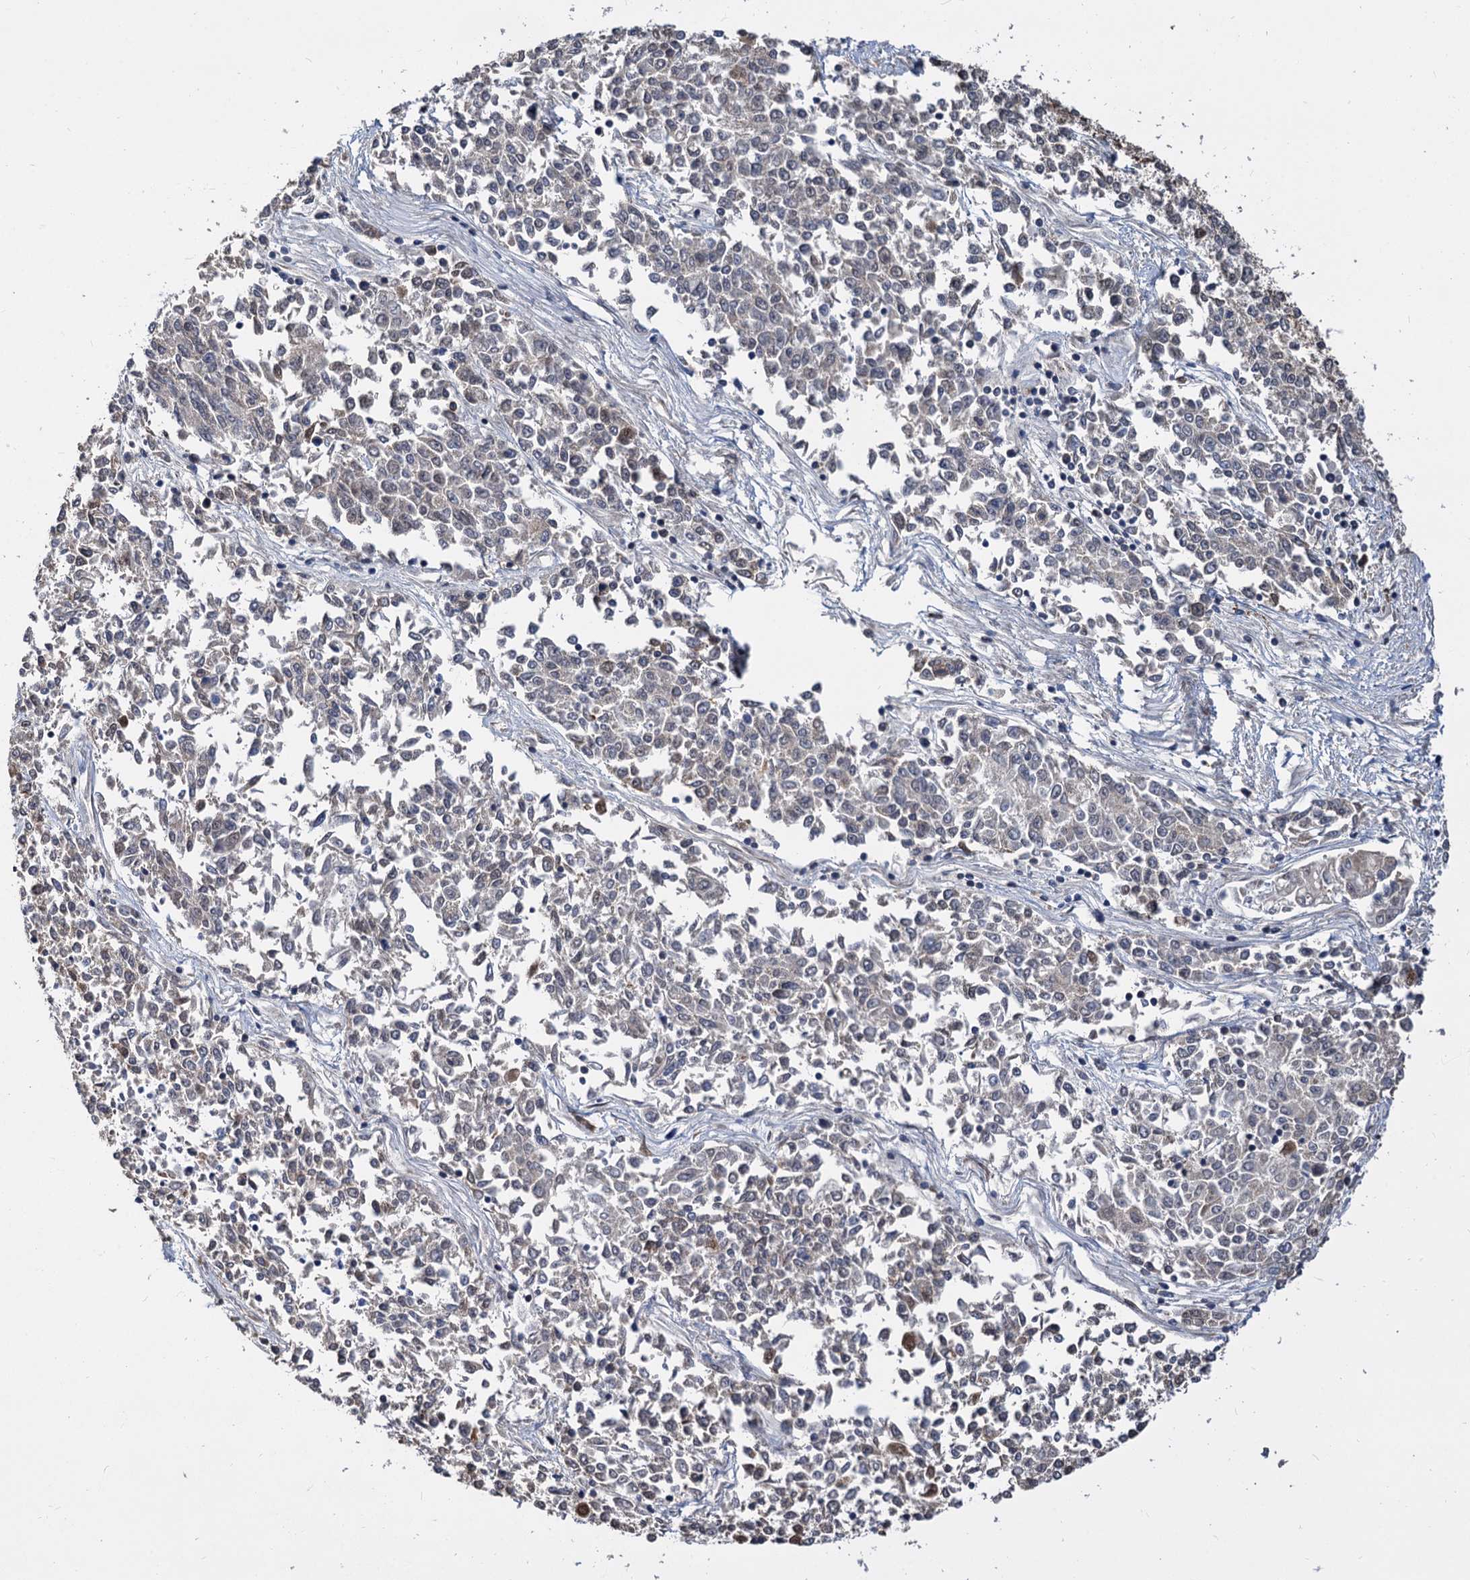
{"staining": {"intensity": "moderate", "quantity": "25%-75%", "location": "nuclear"}, "tissue": "endometrial cancer", "cell_type": "Tumor cells", "image_type": "cancer", "snomed": [{"axis": "morphology", "description": "Adenocarcinoma, NOS"}, {"axis": "topography", "description": "Endometrium"}], "caption": "Adenocarcinoma (endometrial) stained with immunohistochemistry (IHC) demonstrates moderate nuclear expression in about 25%-75% of tumor cells. The staining is performed using DAB (3,3'-diaminobenzidine) brown chromogen to label protein expression. The nuclei are counter-stained blue using hematoxylin.", "gene": "PSMD4", "patient": {"sex": "female", "age": 50}}